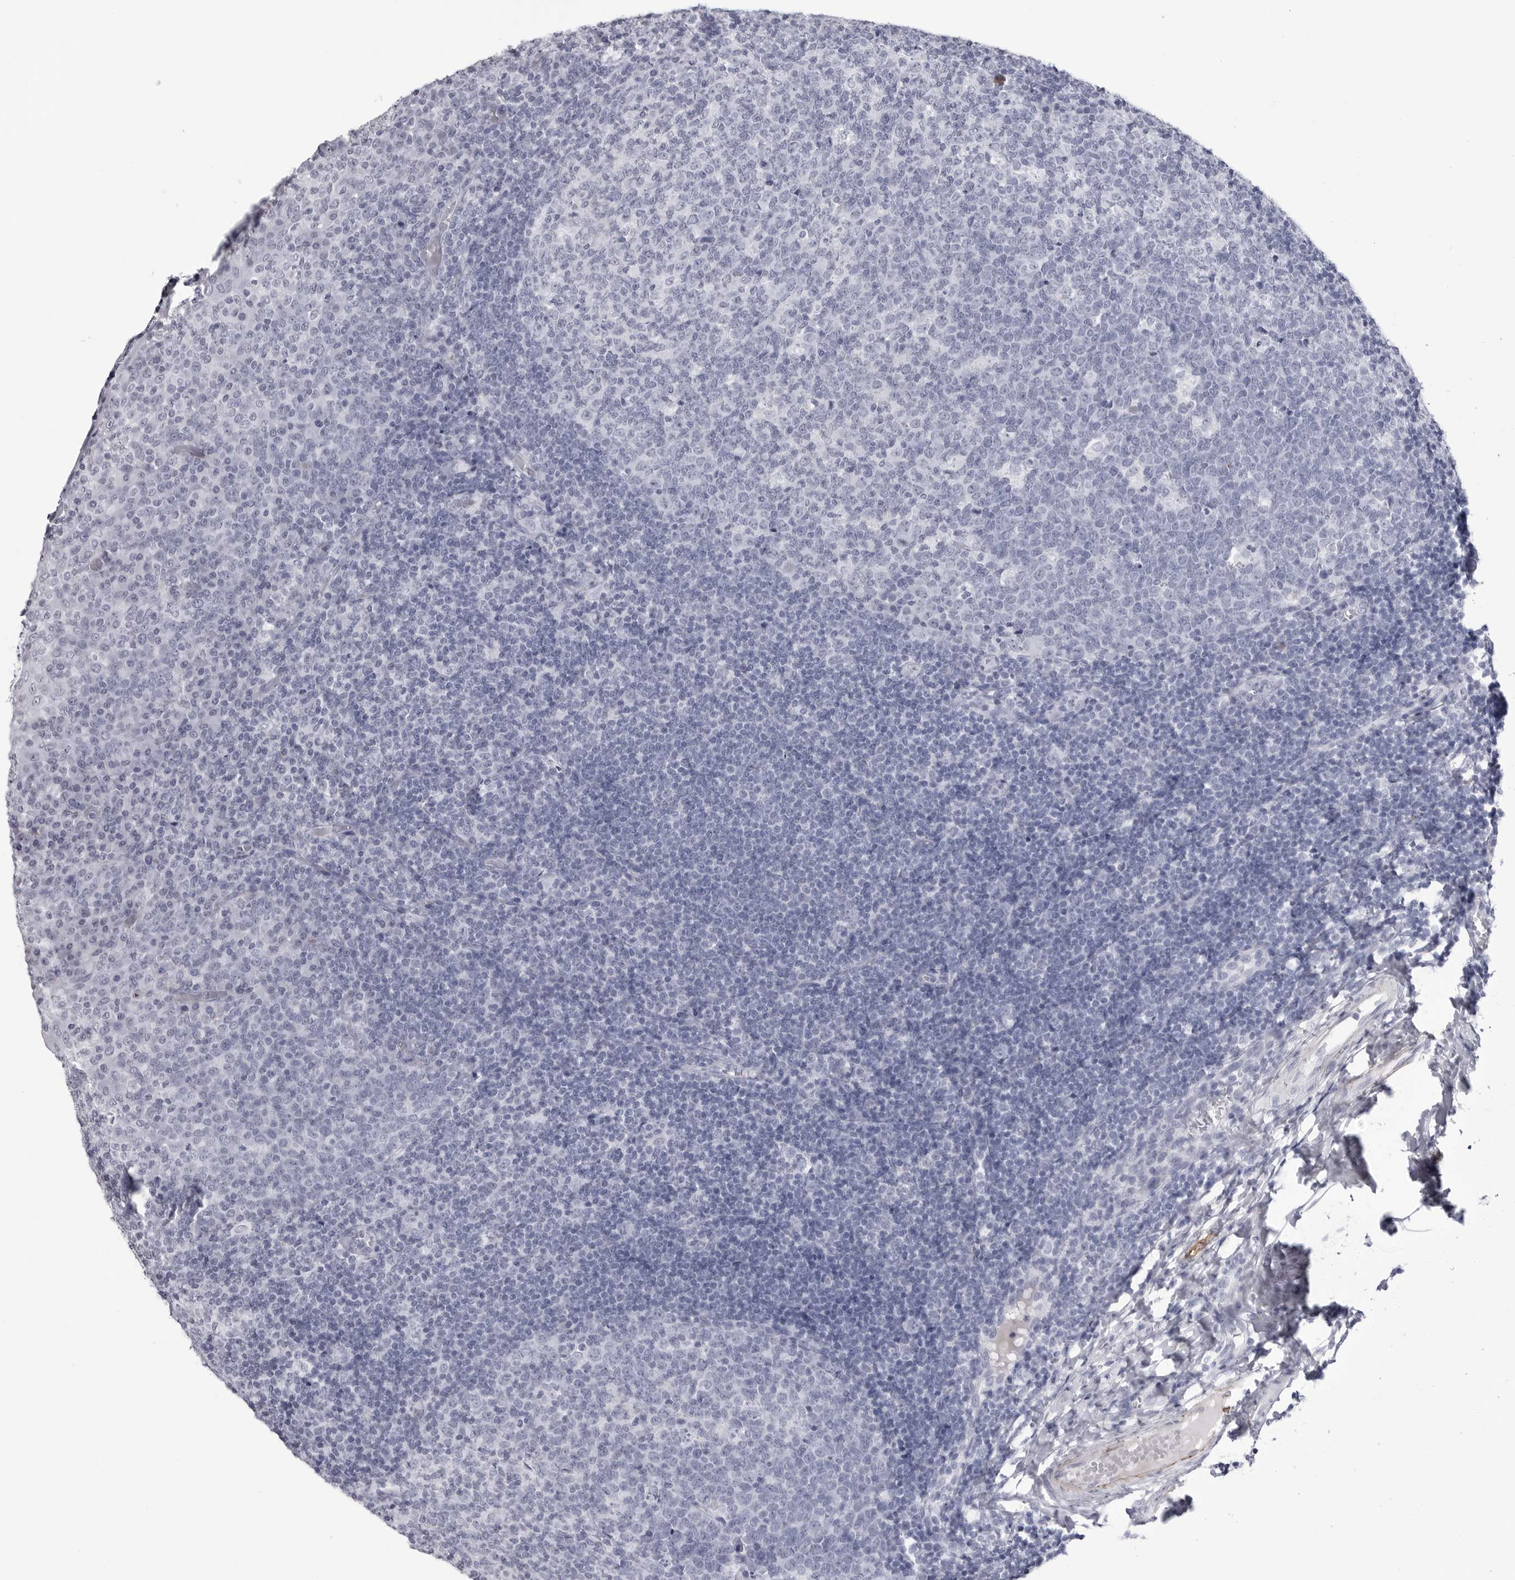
{"staining": {"intensity": "negative", "quantity": "none", "location": "none"}, "tissue": "tonsil", "cell_type": "Germinal center cells", "image_type": "normal", "snomed": [{"axis": "morphology", "description": "Normal tissue, NOS"}, {"axis": "topography", "description": "Tonsil"}], "caption": "This is a image of IHC staining of normal tonsil, which shows no positivity in germinal center cells.", "gene": "COL26A1", "patient": {"sex": "female", "age": 19}}